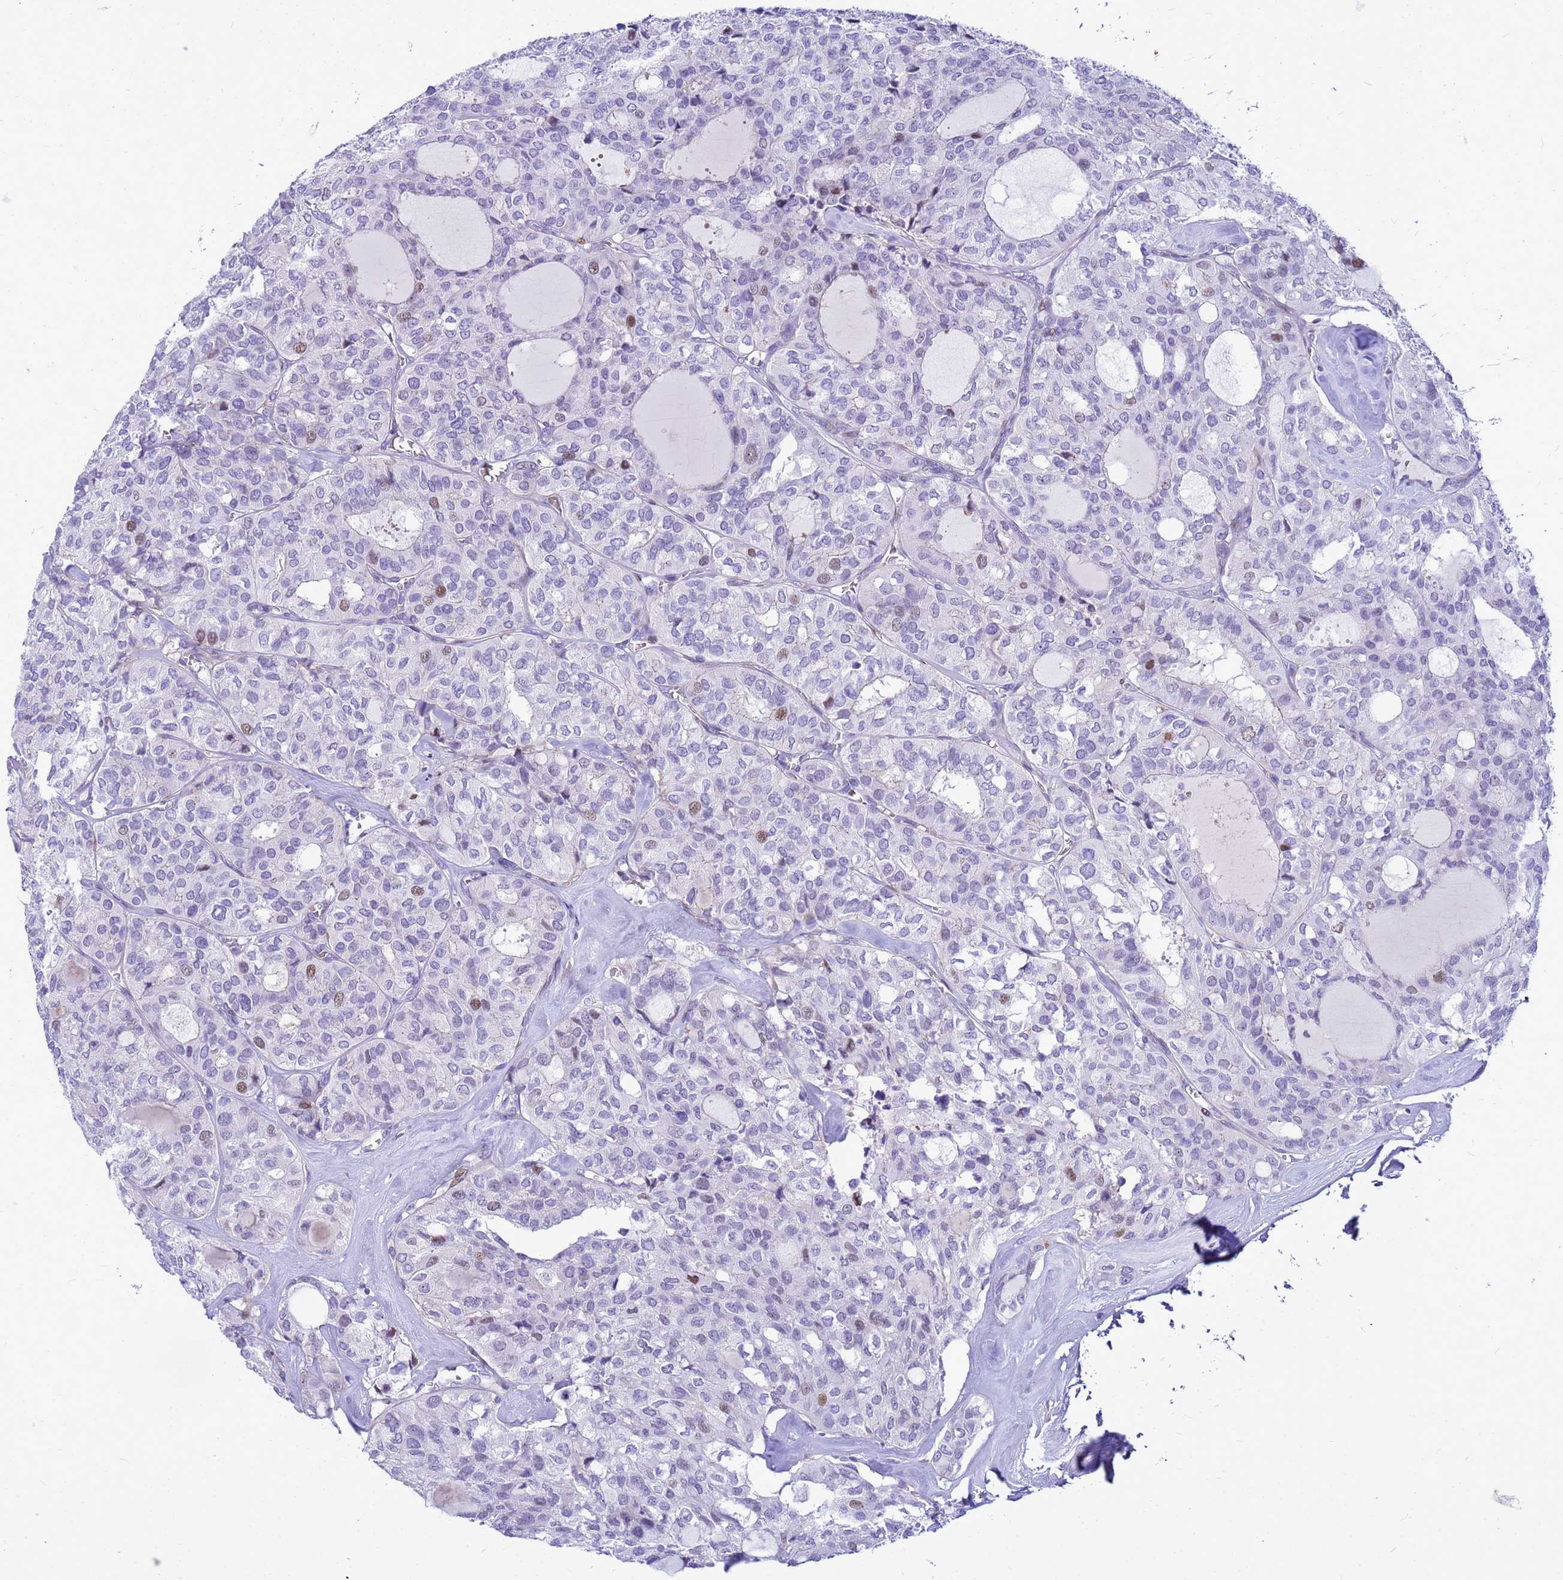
{"staining": {"intensity": "moderate", "quantity": "<25%", "location": "nuclear"}, "tissue": "thyroid cancer", "cell_type": "Tumor cells", "image_type": "cancer", "snomed": [{"axis": "morphology", "description": "Follicular adenoma carcinoma, NOS"}, {"axis": "topography", "description": "Thyroid gland"}], "caption": "Tumor cells display low levels of moderate nuclear positivity in approximately <25% of cells in thyroid cancer (follicular adenoma carcinoma).", "gene": "ADAMTS7", "patient": {"sex": "male", "age": 75}}